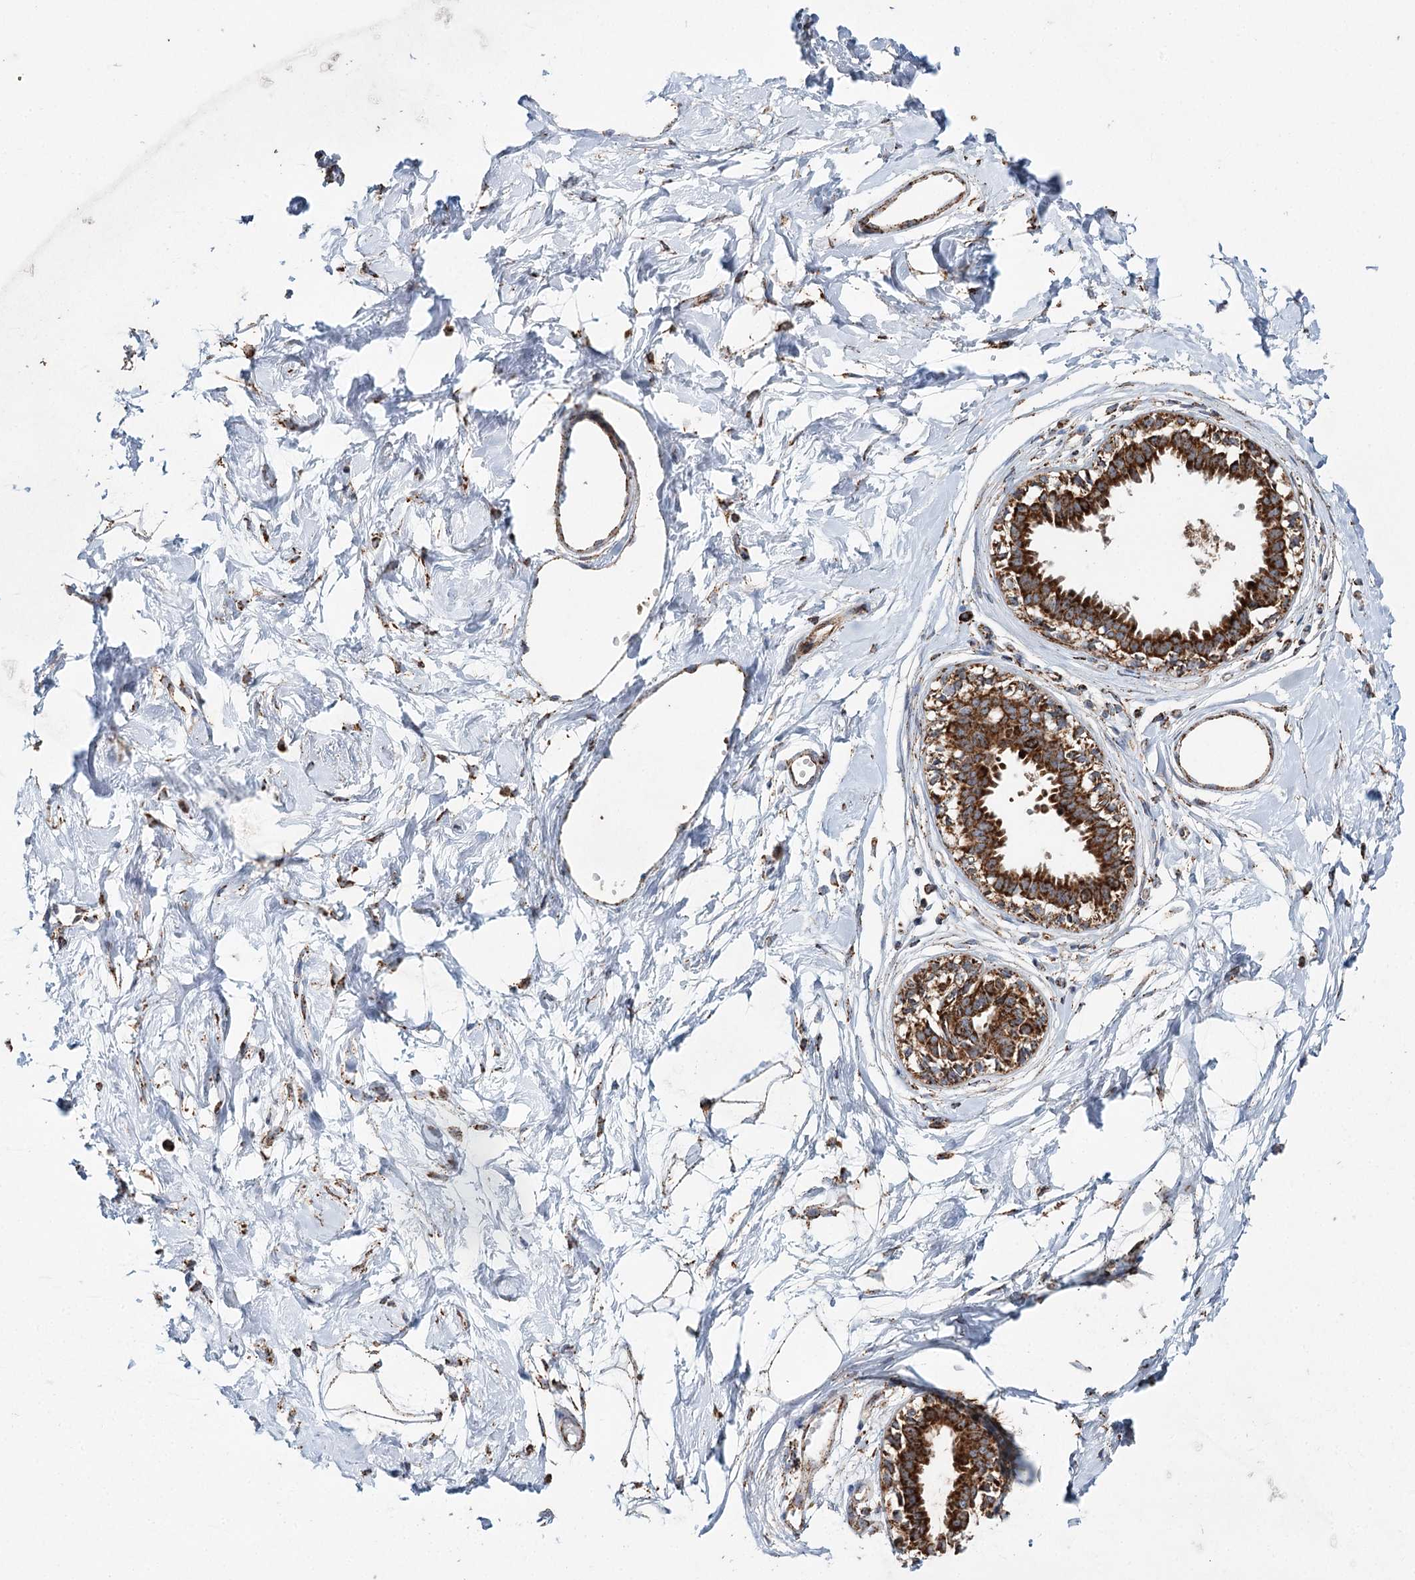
{"staining": {"intensity": "moderate", "quantity": "25%-75%", "location": "cytoplasmic/membranous"}, "tissue": "breast", "cell_type": "Adipocytes", "image_type": "normal", "snomed": [{"axis": "morphology", "description": "Normal tissue, NOS"}, {"axis": "topography", "description": "Breast"}], "caption": "Protein positivity by IHC displays moderate cytoplasmic/membranous positivity in about 25%-75% of adipocytes in unremarkable breast. (DAB (3,3'-diaminobenzidine) IHC, brown staining for protein, blue staining for nuclei).", "gene": "APH1A", "patient": {"sex": "female", "age": 45}}